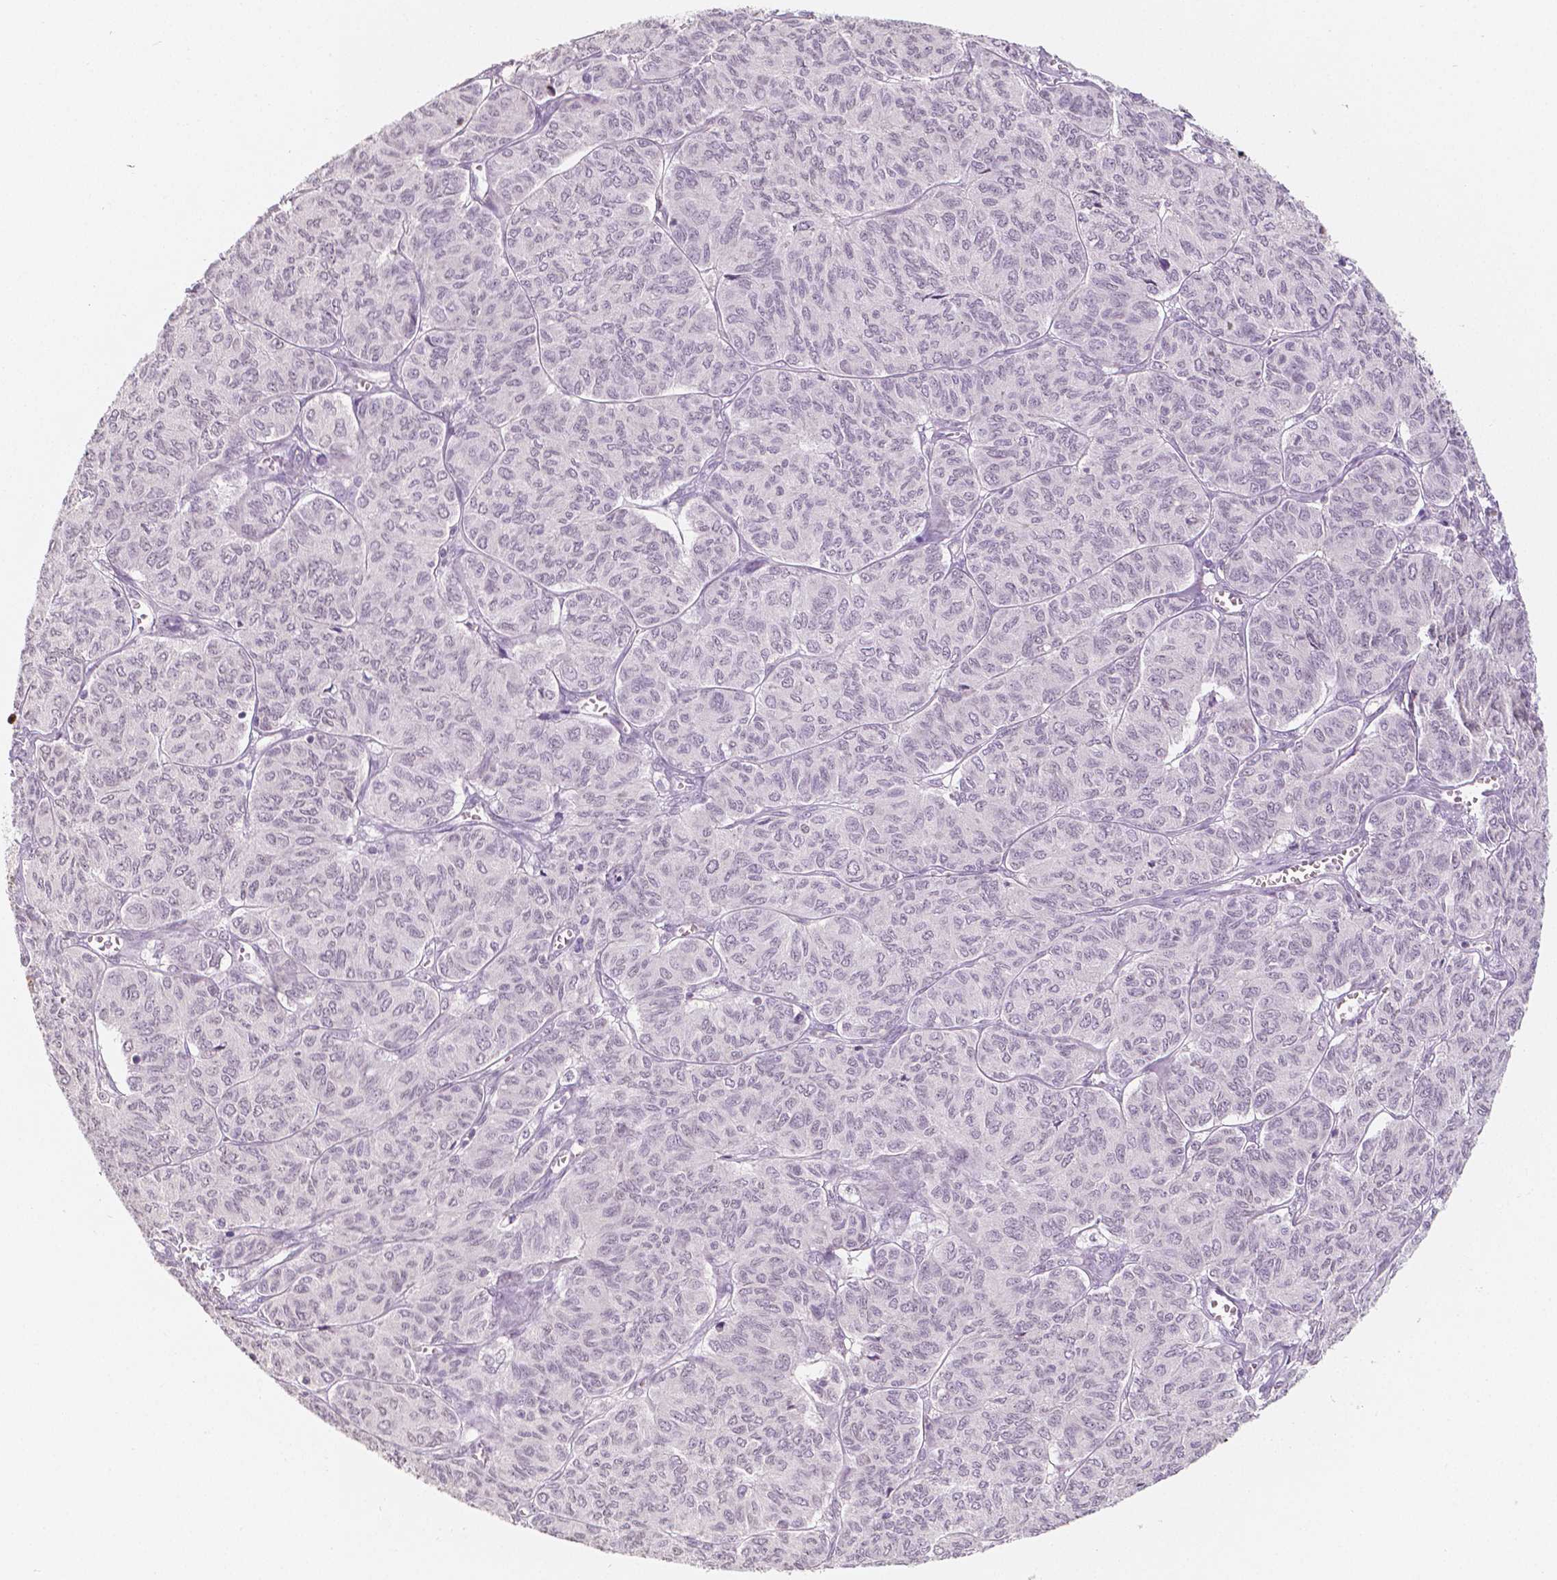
{"staining": {"intensity": "negative", "quantity": "none", "location": "none"}, "tissue": "ovarian cancer", "cell_type": "Tumor cells", "image_type": "cancer", "snomed": [{"axis": "morphology", "description": "Carcinoma, endometroid"}, {"axis": "topography", "description": "Ovary"}], "caption": "Ovarian endometroid carcinoma stained for a protein using immunohistochemistry (IHC) reveals no positivity tumor cells.", "gene": "KDM5B", "patient": {"sex": "female", "age": 80}}